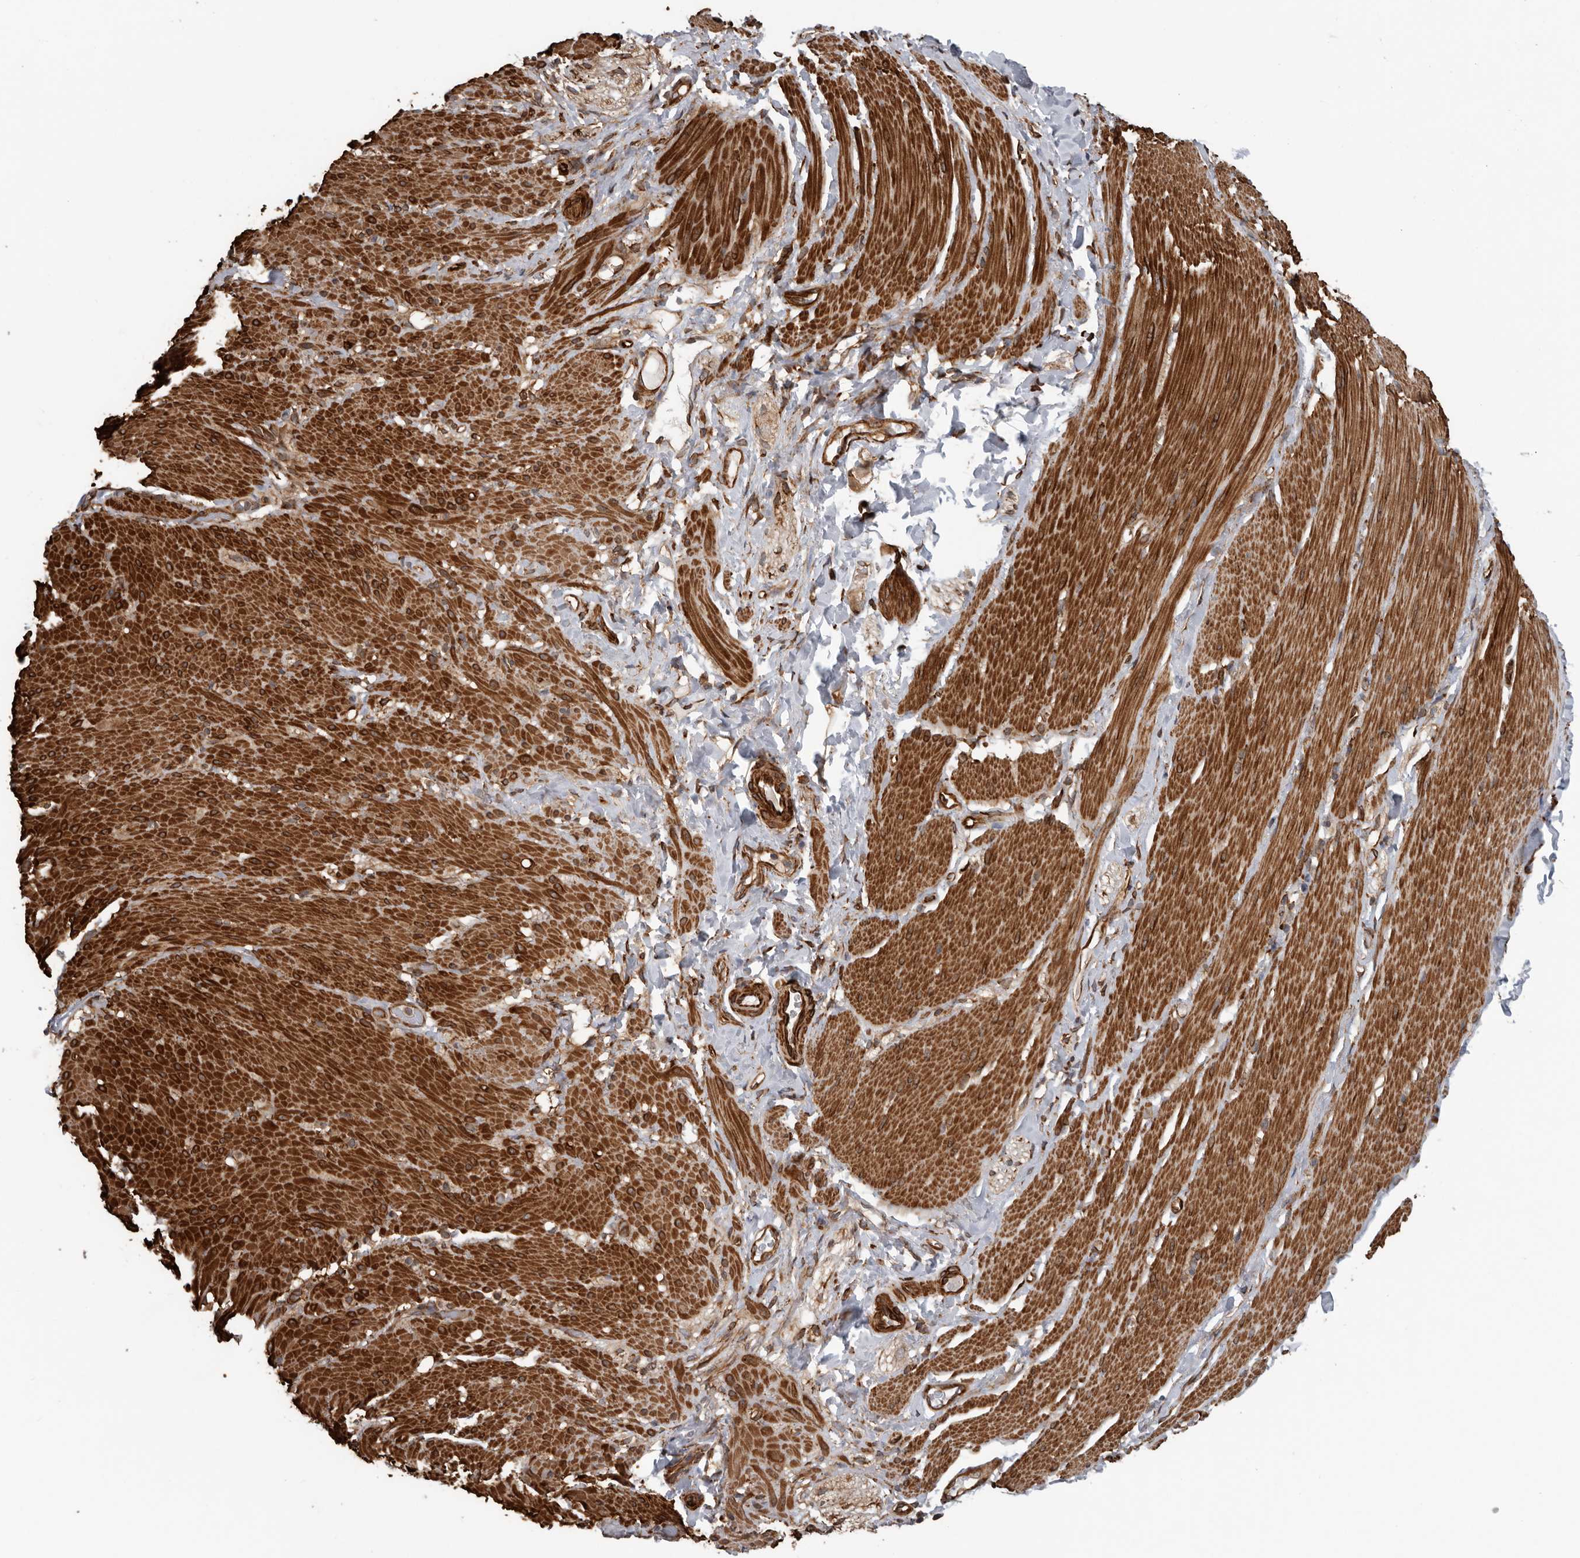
{"staining": {"intensity": "strong", "quantity": ">75%", "location": "cytoplasmic/membranous"}, "tissue": "smooth muscle", "cell_type": "Smooth muscle cells", "image_type": "normal", "snomed": [{"axis": "morphology", "description": "Normal tissue, NOS"}, {"axis": "topography", "description": "Smooth muscle"}, {"axis": "topography", "description": "Small intestine"}], "caption": "Human smooth muscle stained for a protein (brown) shows strong cytoplasmic/membranous positive expression in about >75% of smooth muscle cells.", "gene": "CEP350", "patient": {"sex": "female", "age": 84}}